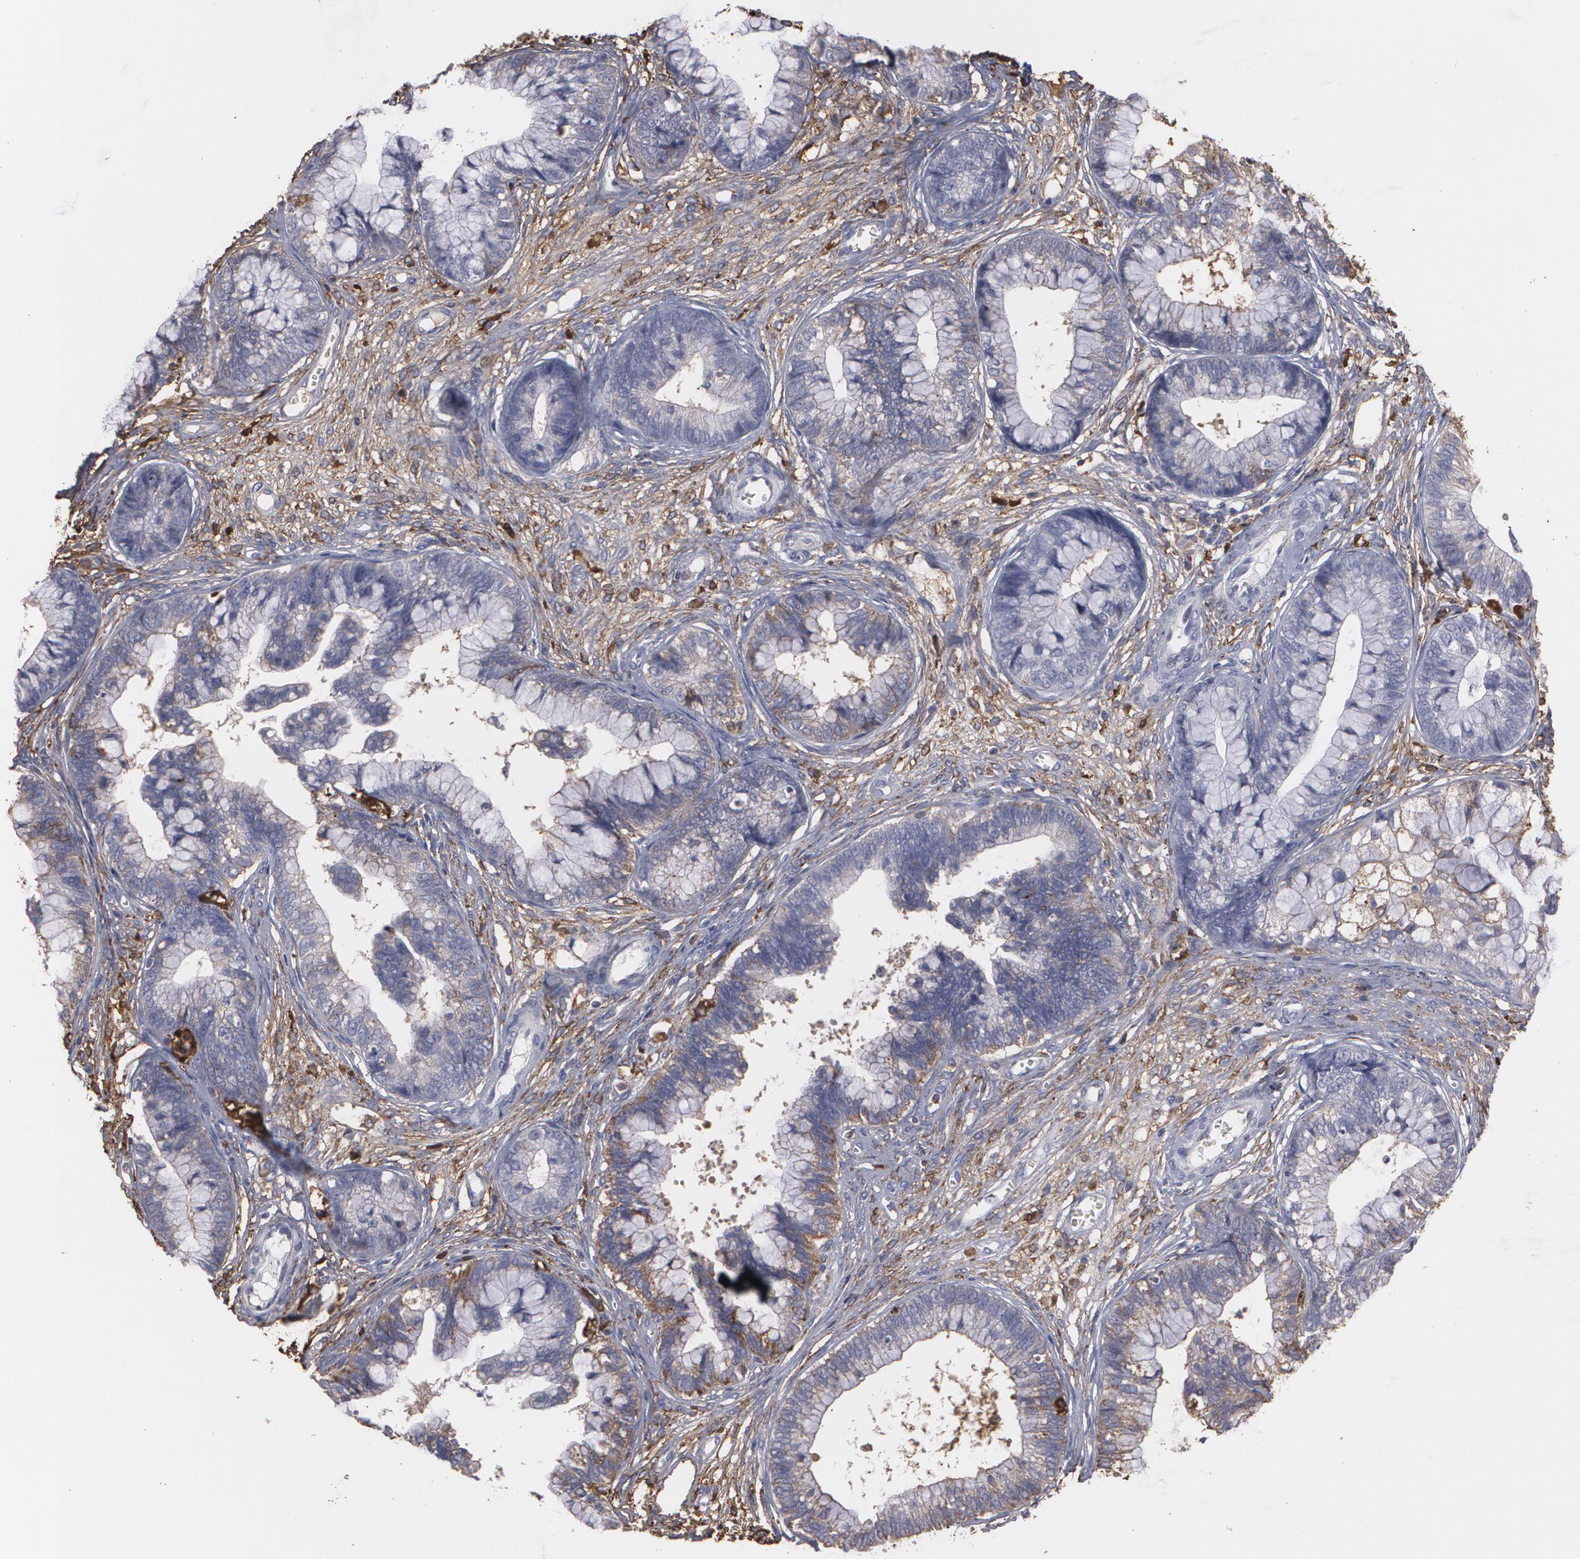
{"staining": {"intensity": "negative", "quantity": "none", "location": "none"}, "tissue": "cervical cancer", "cell_type": "Tumor cells", "image_type": "cancer", "snomed": [{"axis": "morphology", "description": "Adenocarcinoma, NOS"}, {"axis": "topography", "description": "Cervix"}], "caption": "Tumor cells are negative for protein expression in human cervical cancer (adenocarcinoma). (IHC, brightfield microscopy, high magnification).", "gene": "ODC1", "patient": {"sex": "female", "age": 44}}